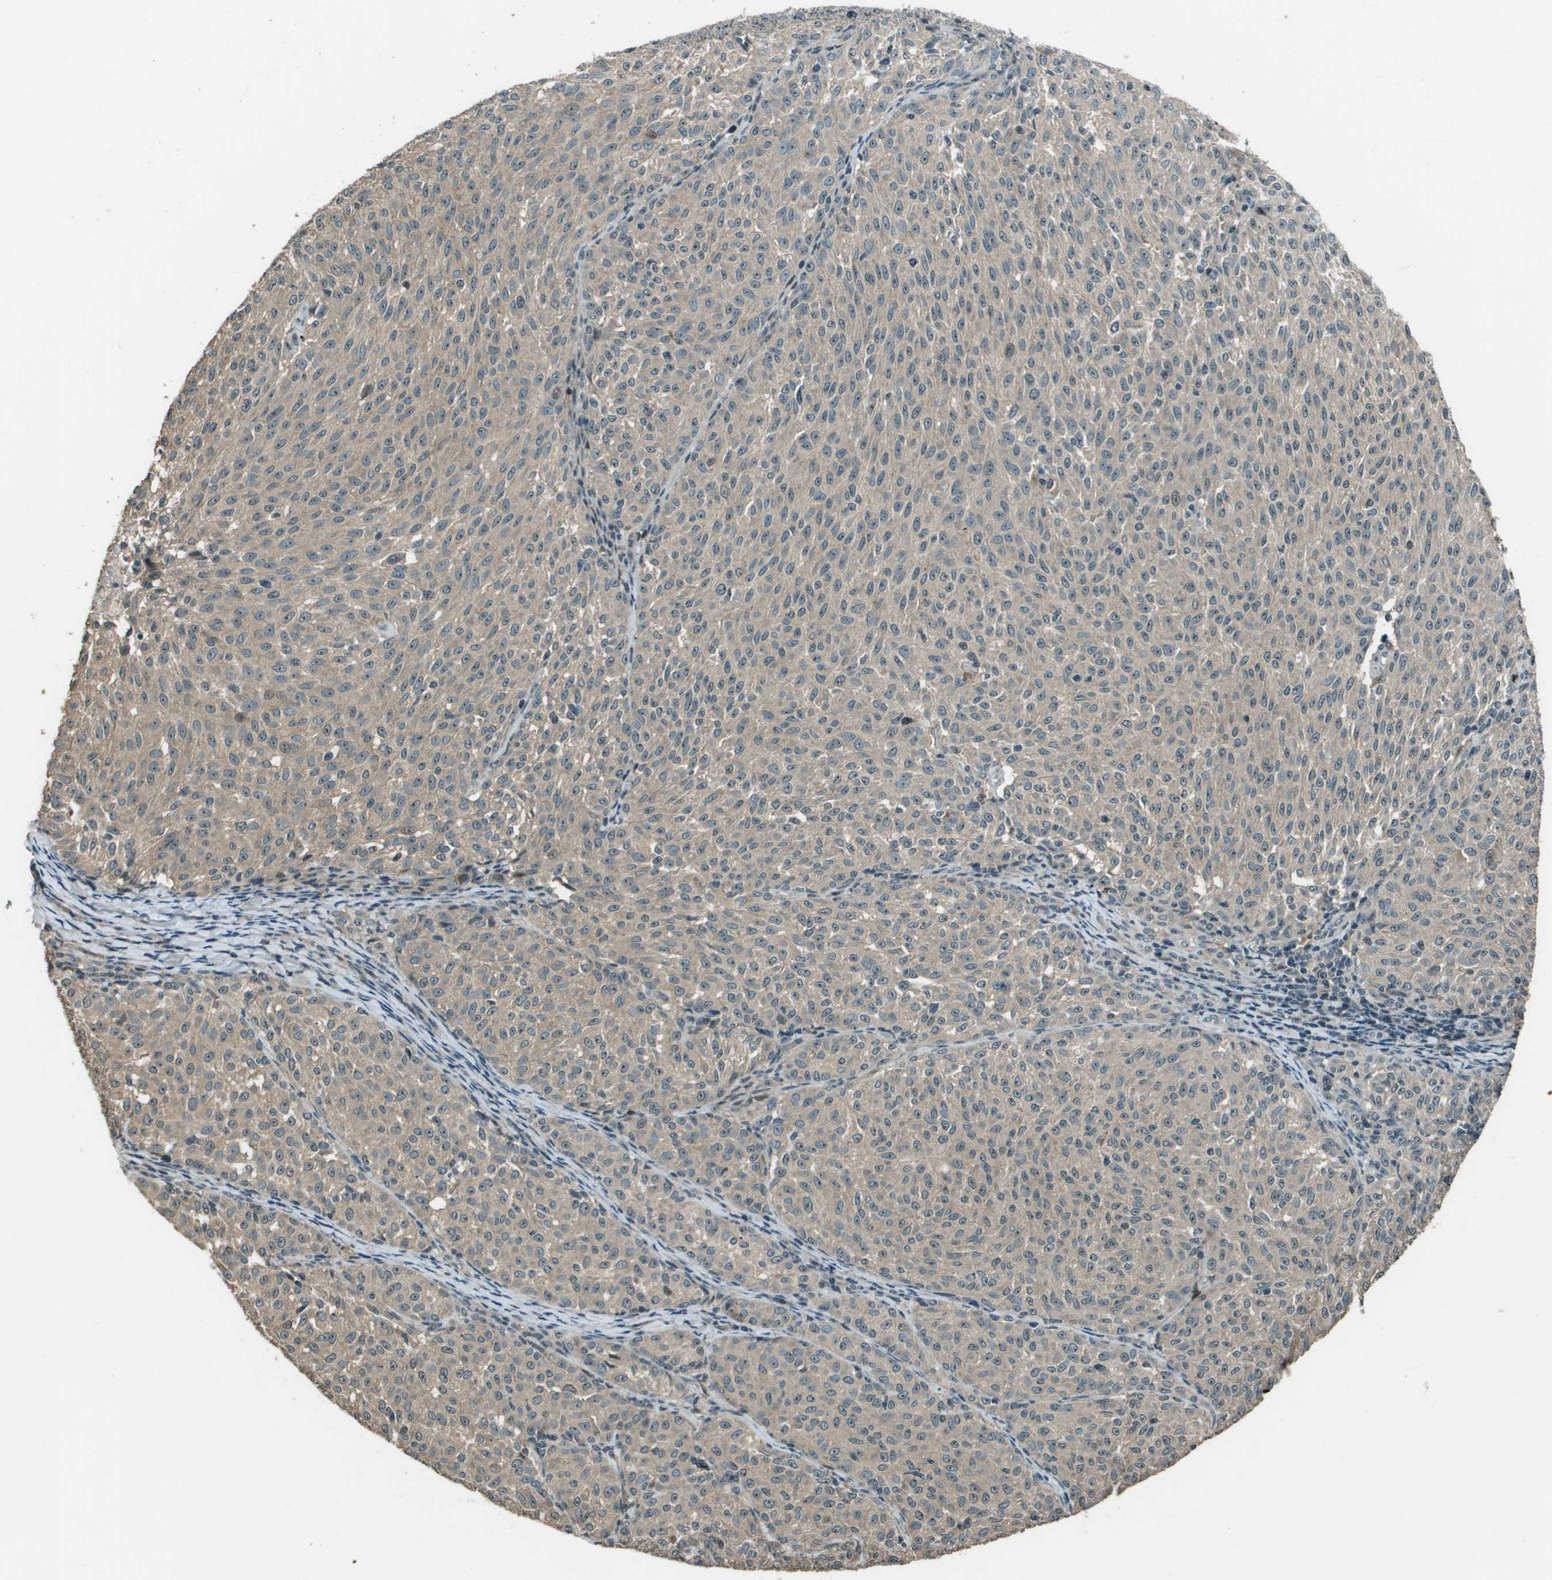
{"staining": {"intensity": "weak", "quantity": ">75%", "location": "cytoplasmic/membranous"}, "tissue": "melanoma", "cell_type": "Tumor cells", "image_type": "cancer", "snomed": [{"axis": "morphology", "description": "Malignant melanoma, NOS"}, {"axis": "topography", "description": "Skin"}], "caption": "Immunohistochemical staining of human melanoma displays low levels of weak cytoplasmic/membranous protein positivity in approximately >75% of tumor cells.", "gene": "SDC3", "patient": {"sex": "female", "age": 72}}